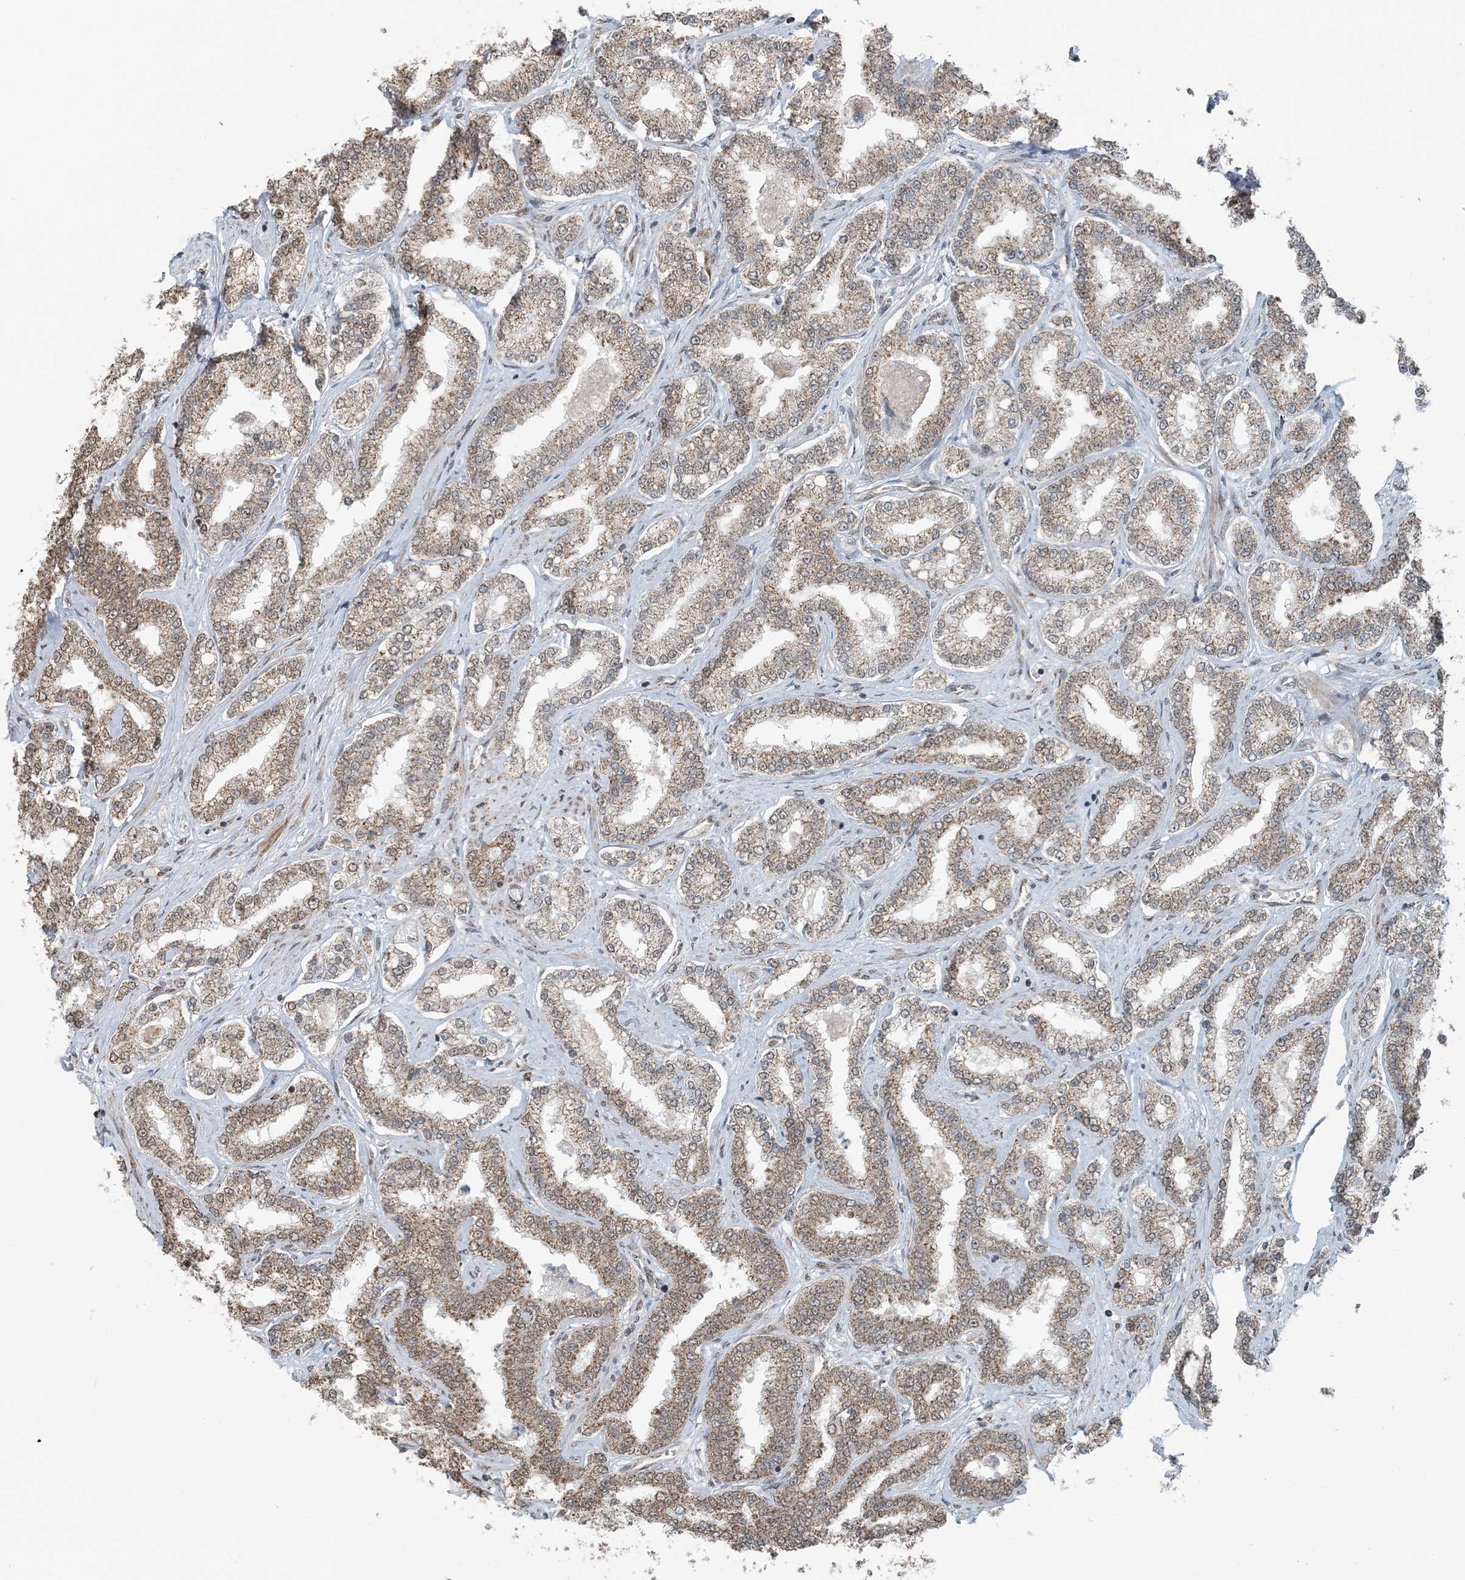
{"staining": {"intensity": "weak", "quantity": ">75%", "location": "cytoplasmic/membranous"}, "tissue": "prostate cancer", "cell_type": "Tumor cells", "image_type": "cancer", "snomed": [{"axis": "morphology", "description": "Normal tissue, NOS"}, {"axis": "morphology", "description": "Adenocarcinoma, High grade"}, {"axis": "topography", "description": "Prostate"}], "caption": "A brown stain labels weak cytoplasmic/membranous staining of a protein in human prostate cancer tumor cells.", "gene": "PILRB", "patient": {"sex": "male", "age": 83}}